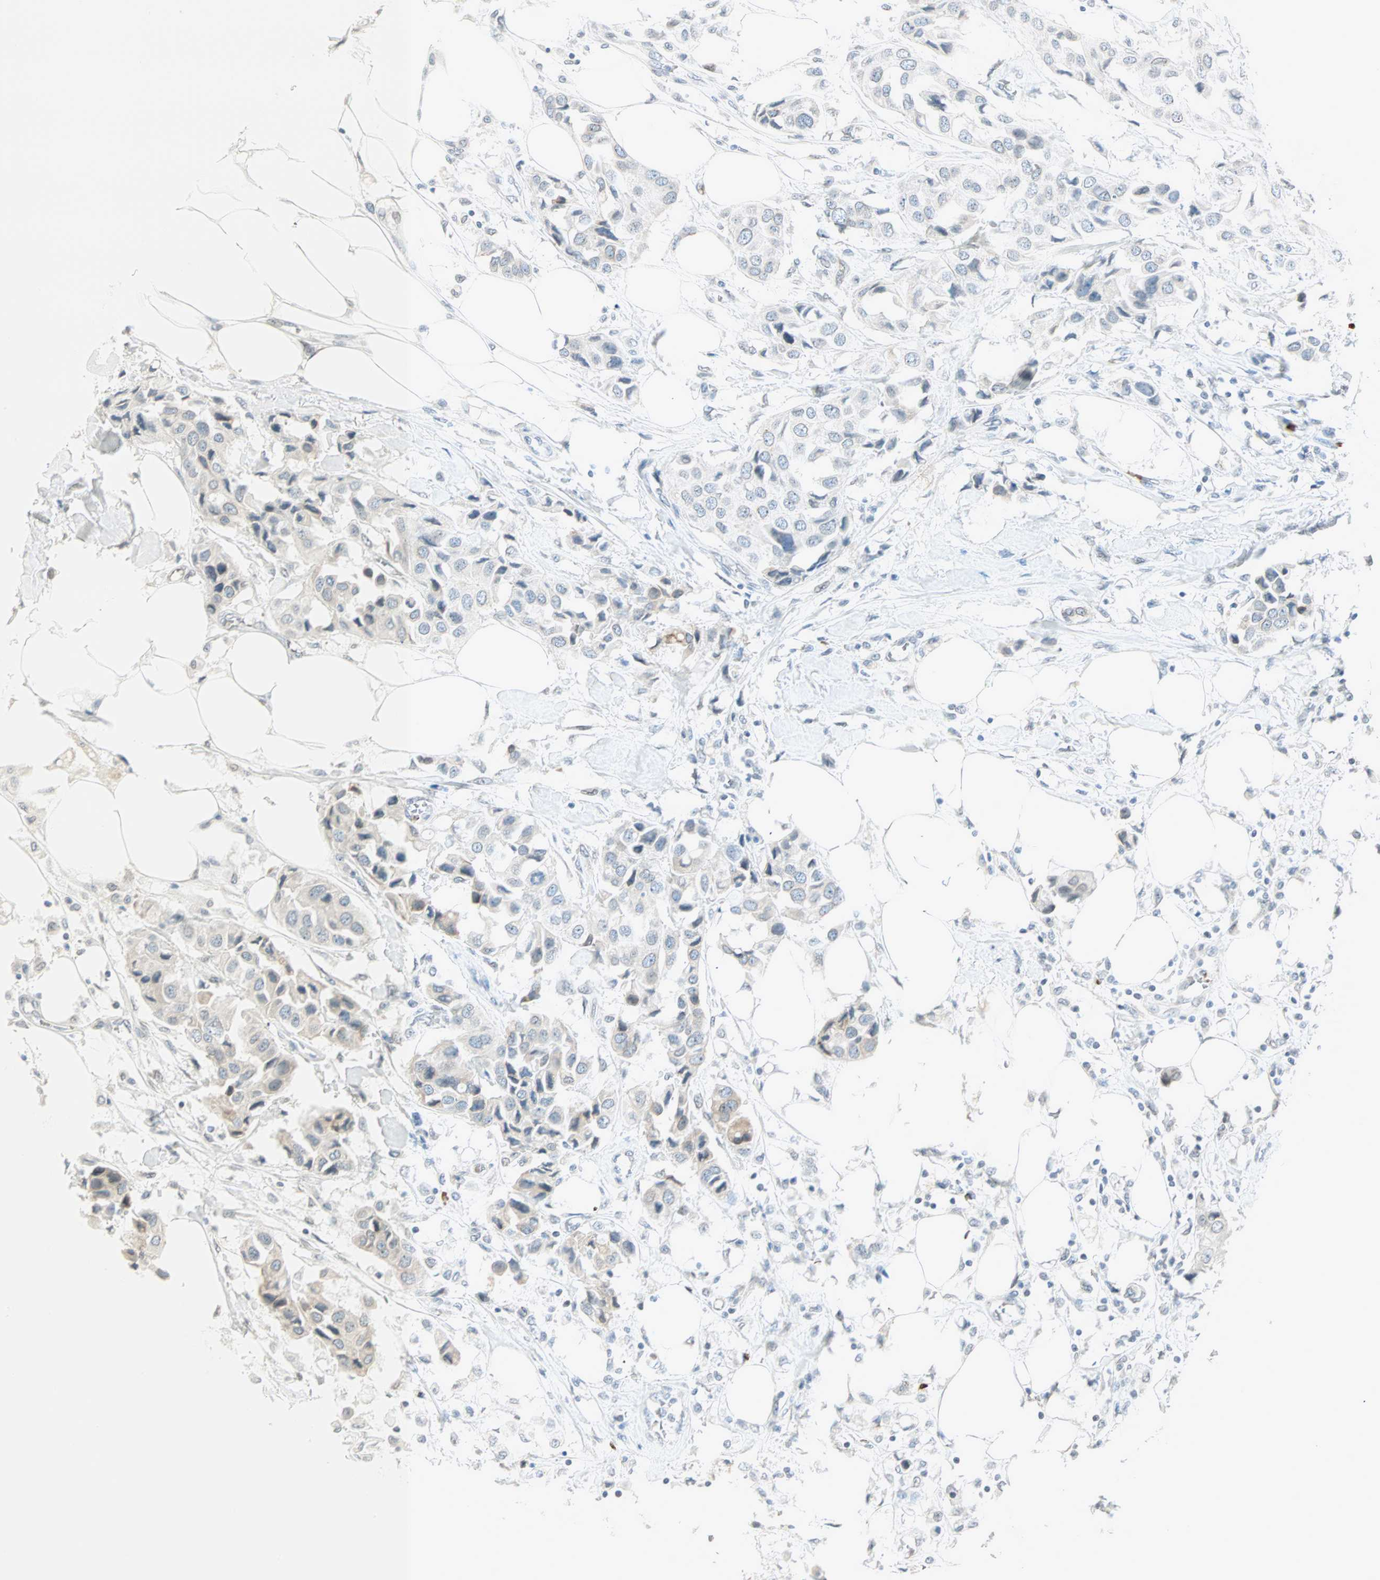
{"staining": {"intensity": "negative", "quantity": "none", "location": "none"}, "tissue": "breast cancer", "cell_type": "Tumor cells", "image_type": "cancer", "snomed": [{"axis": "morphology", "description": "Duct carcinoma"}, {"axis": "topography", "description": "Breast"}], "caption": "Immunohistochemistry micrograph of breast cancer (invasive ductal carcinoma) stained for a protein (brown), which exhibits no positivity in tumor cells.", "gene": "BCAN", "patient": {"sex": "female", "age": 80}}